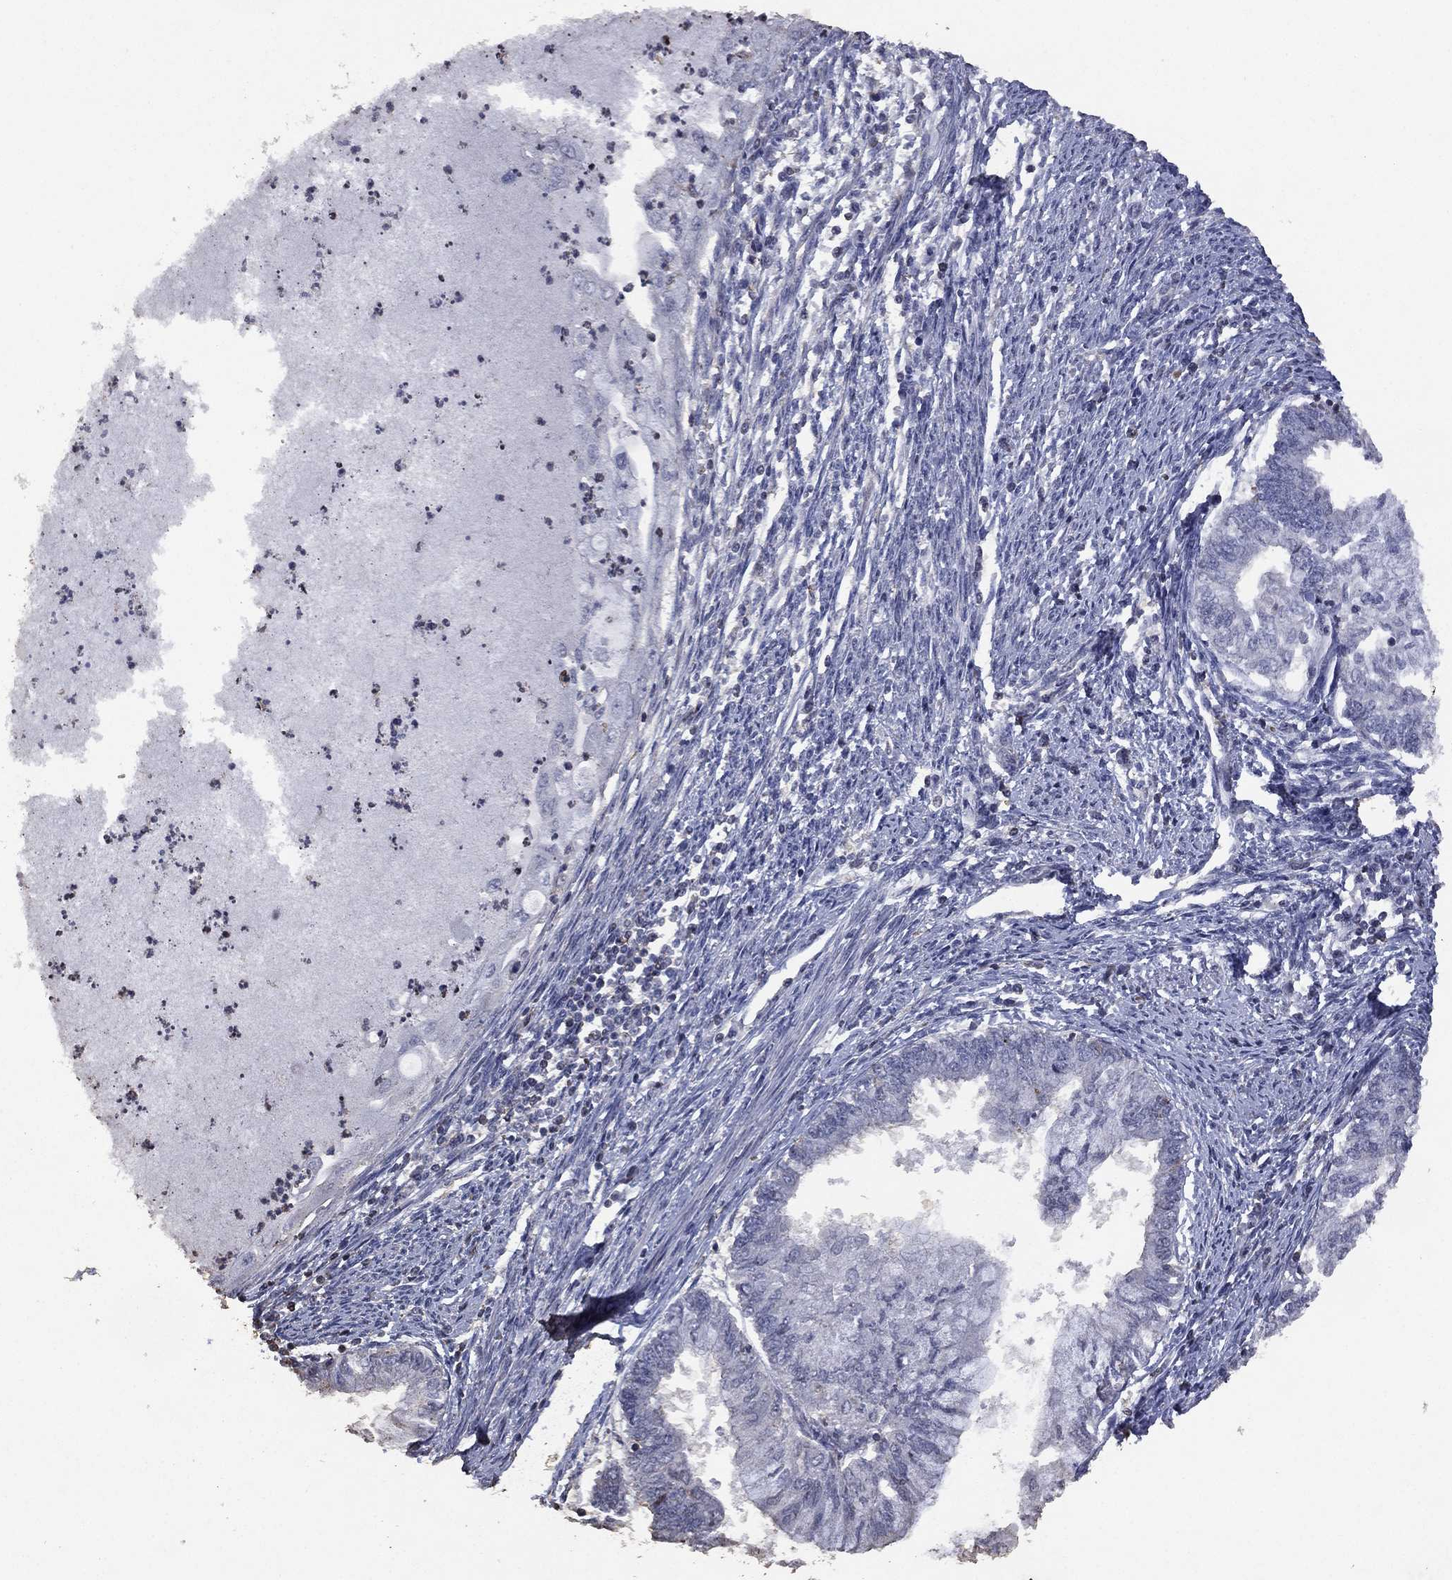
{"staining": {"intensity": "negative", "quantity": "none", "location": "none"}, "tissue": "endometrial cancer", "cell_type": "Tumor cells", "image_type": "cancer", "snomed": [{"axis": "morphology", "description": "Adenocarcinoma, NOS"}, {"axis": "topography", "description": "Endometrium"}], "caption": "Immunohistochemistry of endometrial adenocarcinoma shows no expression in tumor cells.", "gene": "ADPRHL1", "patient": {"sex": "female", "age": 59}}